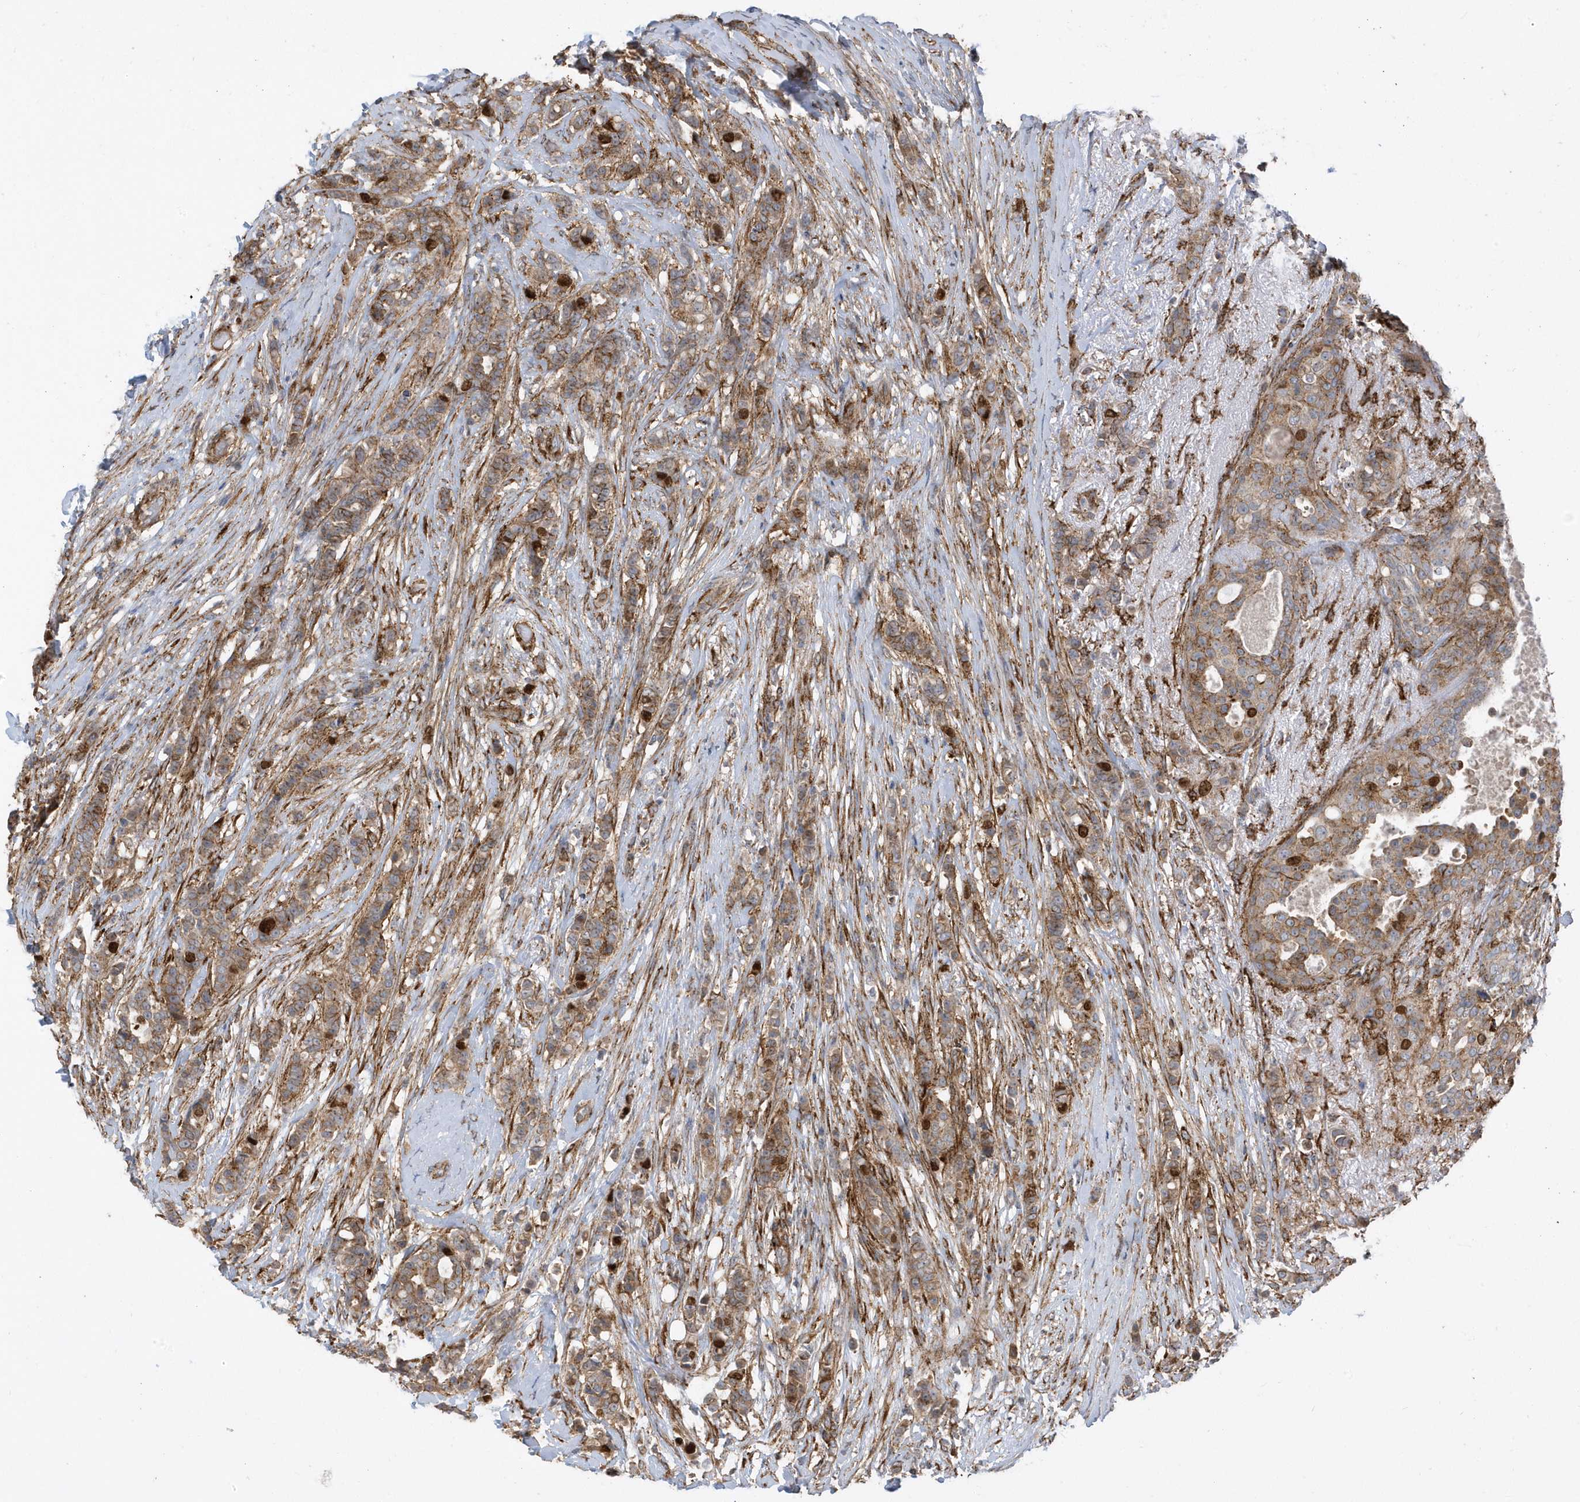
{"staining": {"intensity": "moderate", "quantity": ">75%", "location": "cytoplasmic/membranous"}, "tissue": "breast cancer", "cell_type": "Tumor cells", "image_type": "cancer", "snomed": [{"axis": "morphology", "description": "Lobular carcinoma"}, {"axis": "topography", "description": "Breast"}], "caption": "An immunohistochemistry image of neoplastic tissue is shown. Protein staining in brown shows moderate cytoplasmic/membranous positivity in breast lobular carcinoma within tumor cells.", "gene": "HRH4", "patient": {"sex": "female", "age": 51}}